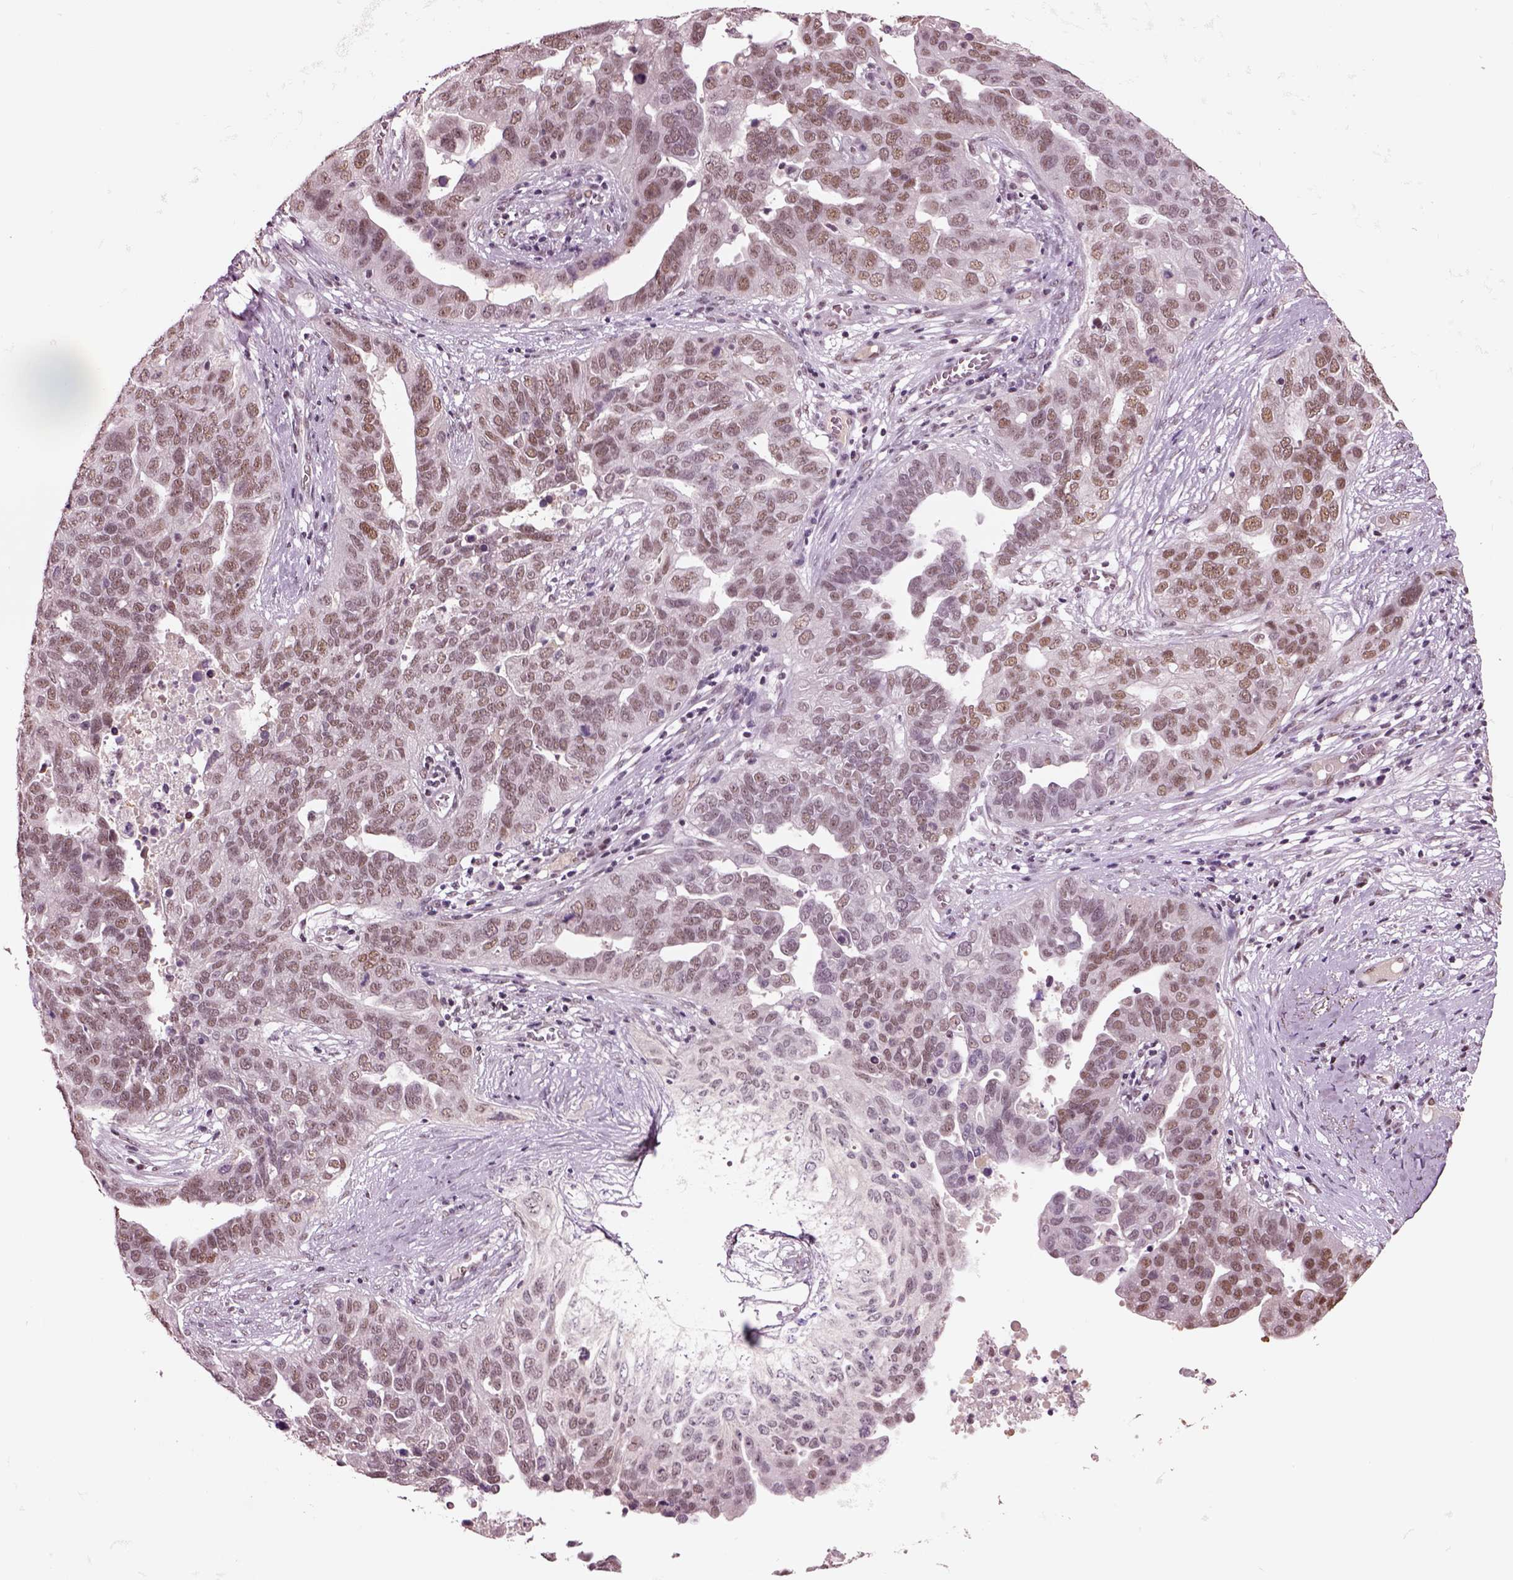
{"staining": {"intensity": "weak", "quantity": ">75%", "location": "nuclear"}, "tissue": "ovarian cancer", "cell_type": "Tumor cells", "image_type": "cancer", "snomed": [{"axis": "morphology", "description": "Carcinoma, endometroid"}, {"axis": "topography", "description": "Soft tissue"}, {"axis": "topography", "description": "Ovary"}], "caption": "IHC histopathology image of neoplastic tissue: ovarian cancer stained using IHC reveals low levels of weak protein expression localized specifically in the nuclear of tumor cells, appearing as a nuclear brown color.", "gene": "SEPHS1", "patient": {"sex": "female", "age": 52}}